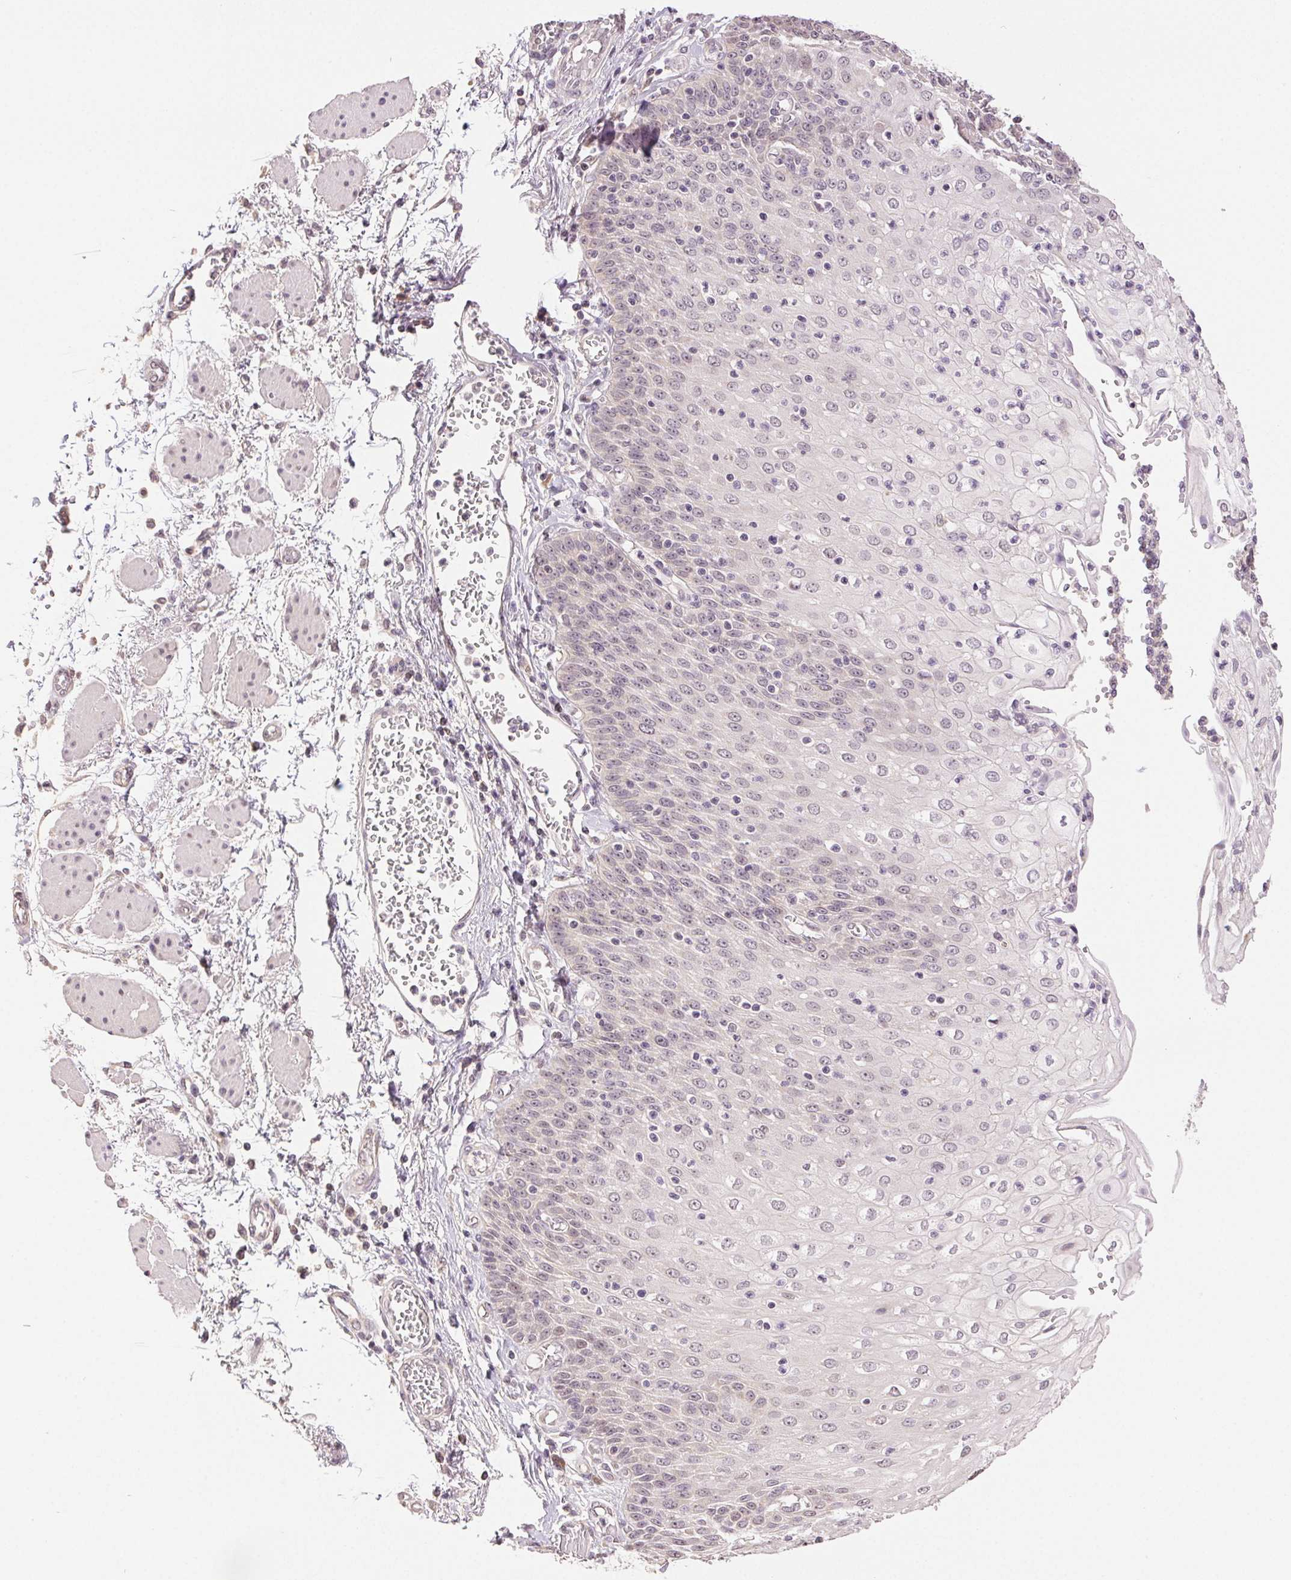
{"staining": {"intensity": "negative", "quantity": "none", "location": "none"}, "tissue": "esophagus", "cell_type": "Squamous epithelial cells", "image_type": "normal", "snomed": [{"axis": "morphology", "description": "Normal tissue, NOS"}, {"axis": "morphology", "description": "Adenocarcinoma, NOS"}, {"axis": "topography", "description": "Esophagus"}], "caption": "The micrograph reveals no significant expression in squamous epithelial cells of esophagus.", "gene": "PLCB1", "patient": {"sex": "male", "age": 81}}